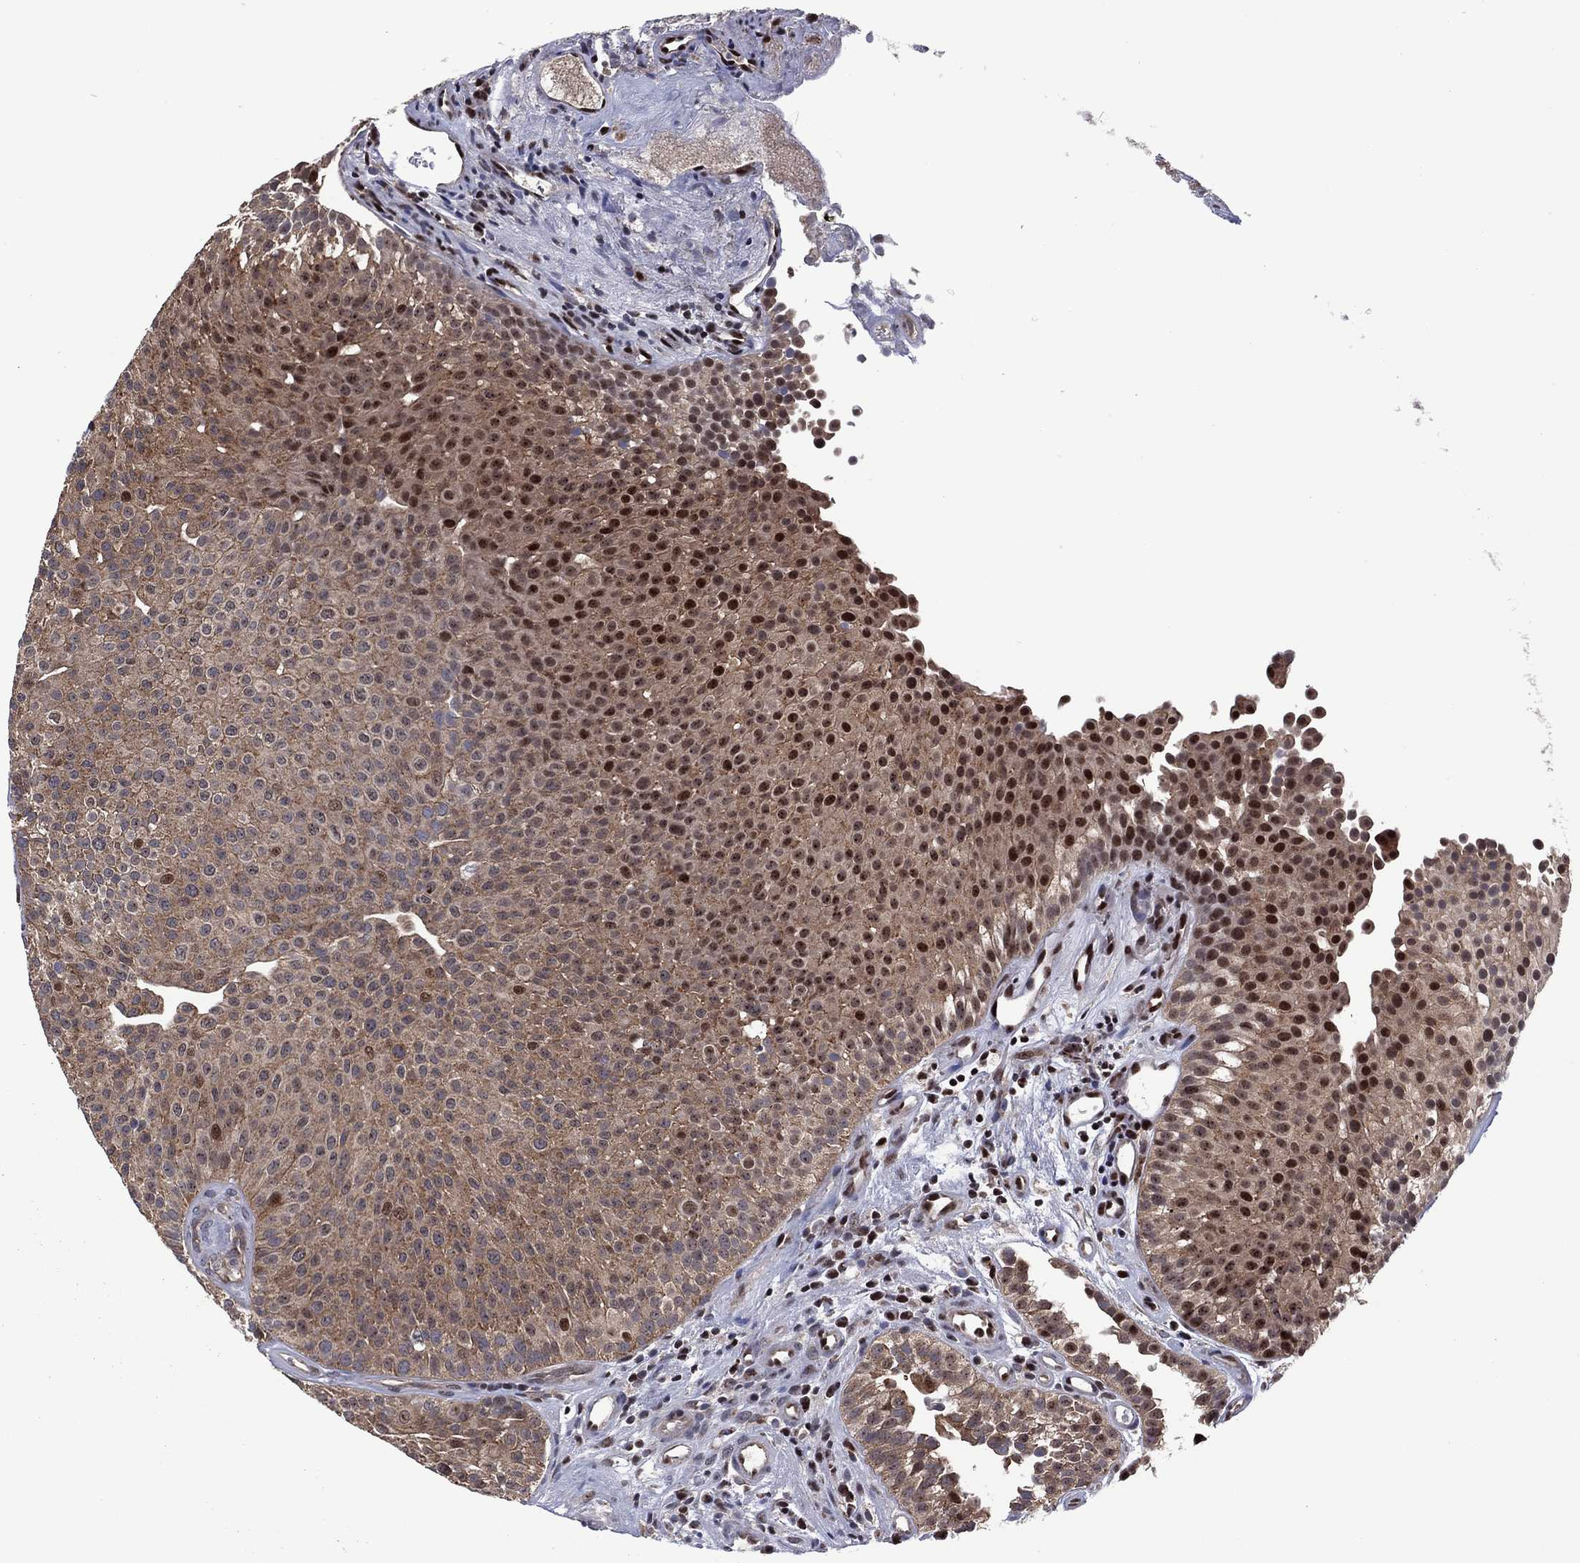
{"staining": {"intensity": "strong", "quantity": "<25%", "location": "nuclear"}, "tissue": "urothelial cancer", "cell_type": "Tumor cells", "image_type": "cancer", "snomed": [{"axis": "morphology", "description": "Urothelial carcinoma, Low grade"}, {"axis": "topography", "description": "Urinary bladder"}], "caption": "Urothelial cancer stained with immunohistochemistry (IHC) exhibits strong nuclear expression in about <25% of tumor cells.", "gene": "PIDD1", "patient": {"sex": "female", "age": 87}}